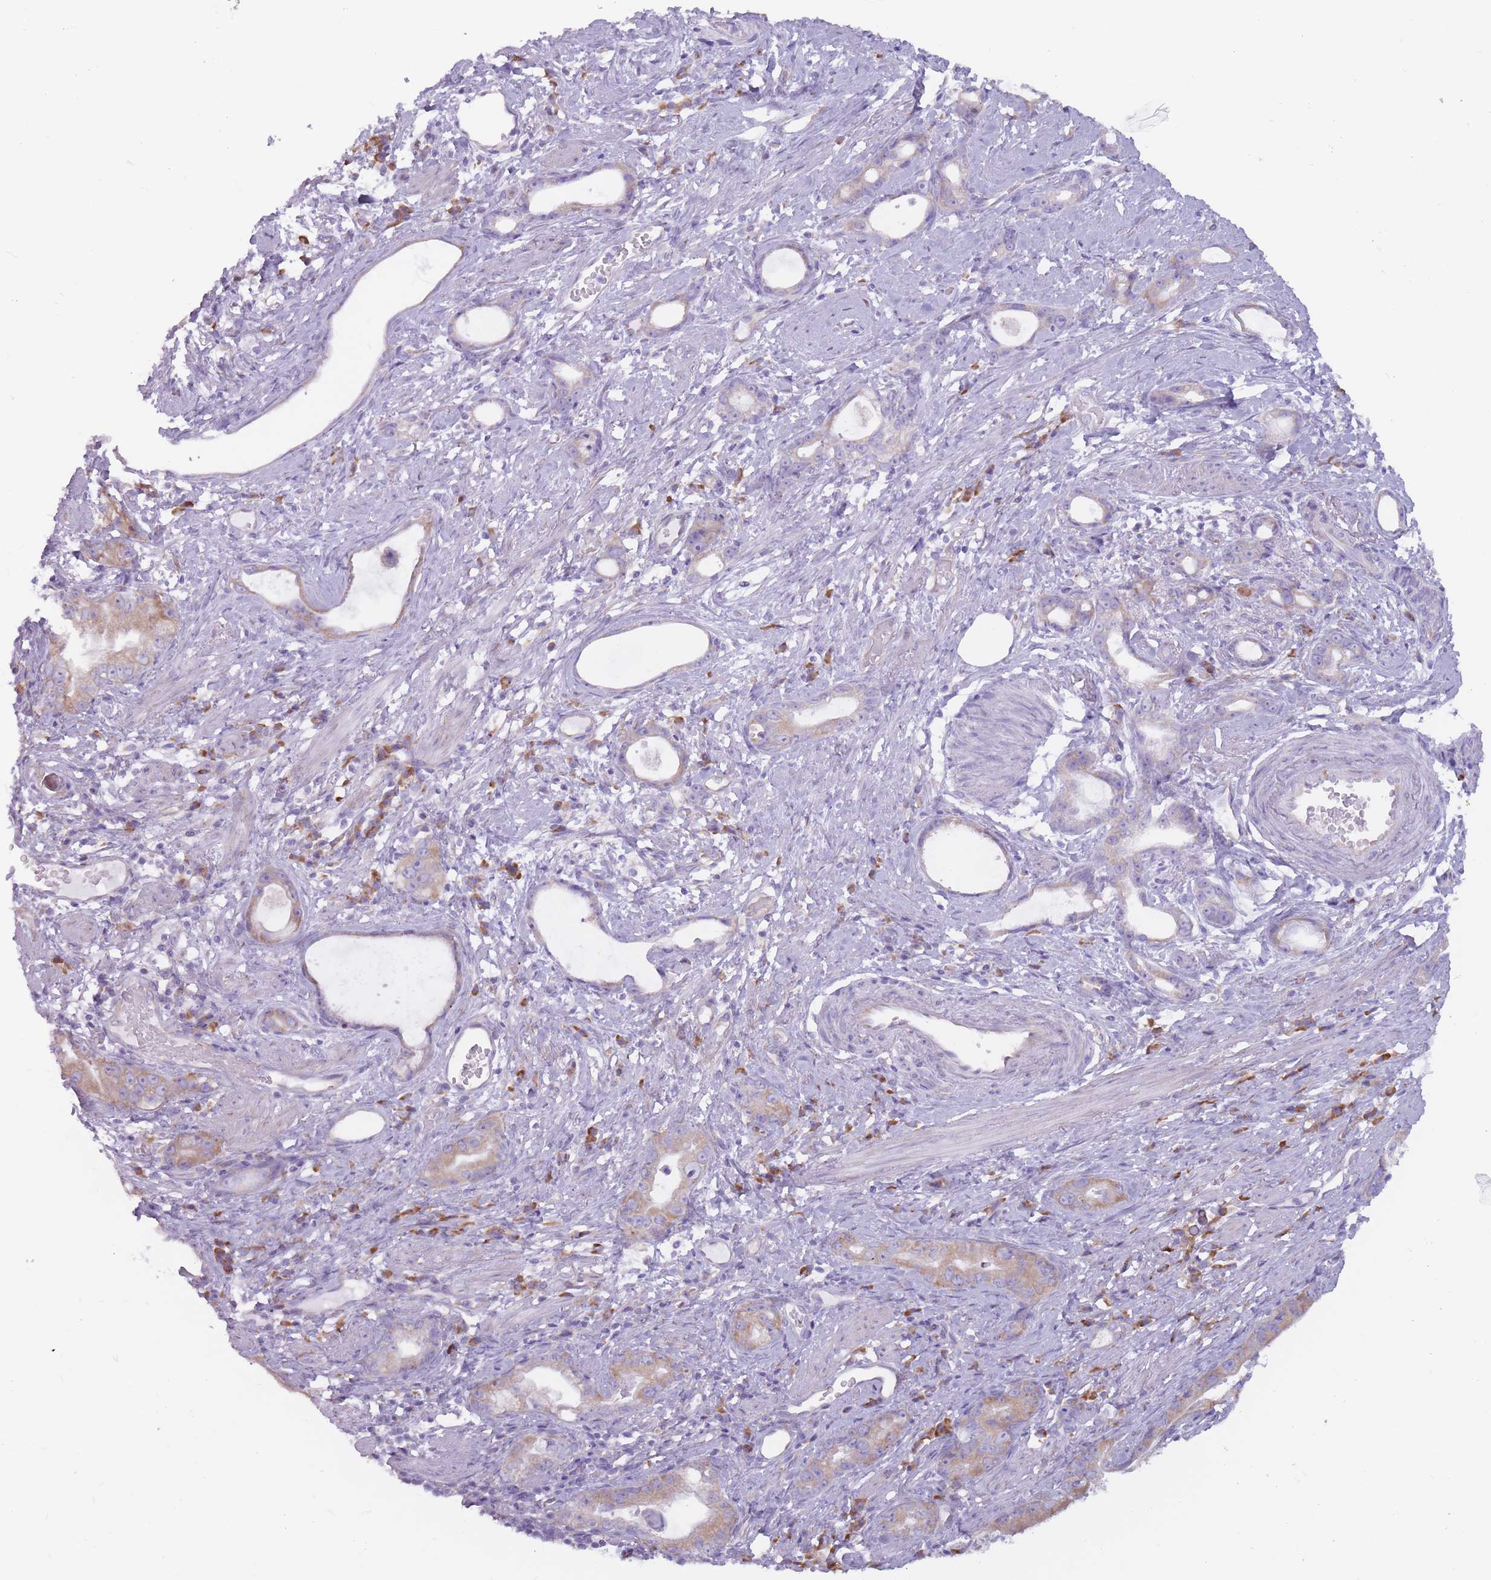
{"staining": {"intensity": "moderate", "quantity": ">75%", "location": "cytoplasmic/membranous"}, "tissue": "stomach cancer", "cell_type": "Tumor cells", "image_type": "cancer", "snomed": [{"axis": "morphology", "description": "Adenocarcinoma, NOS"}, {"axis": "topography", "description": "Stomach"}], "caption": "Moderate cytoplasmic/membranous protein expression is appreciated in about >75% of tumor cells in stomach adenocarcinoma.", "gene": "RPL18", "patient": {"sex": "male", "age": 55}}